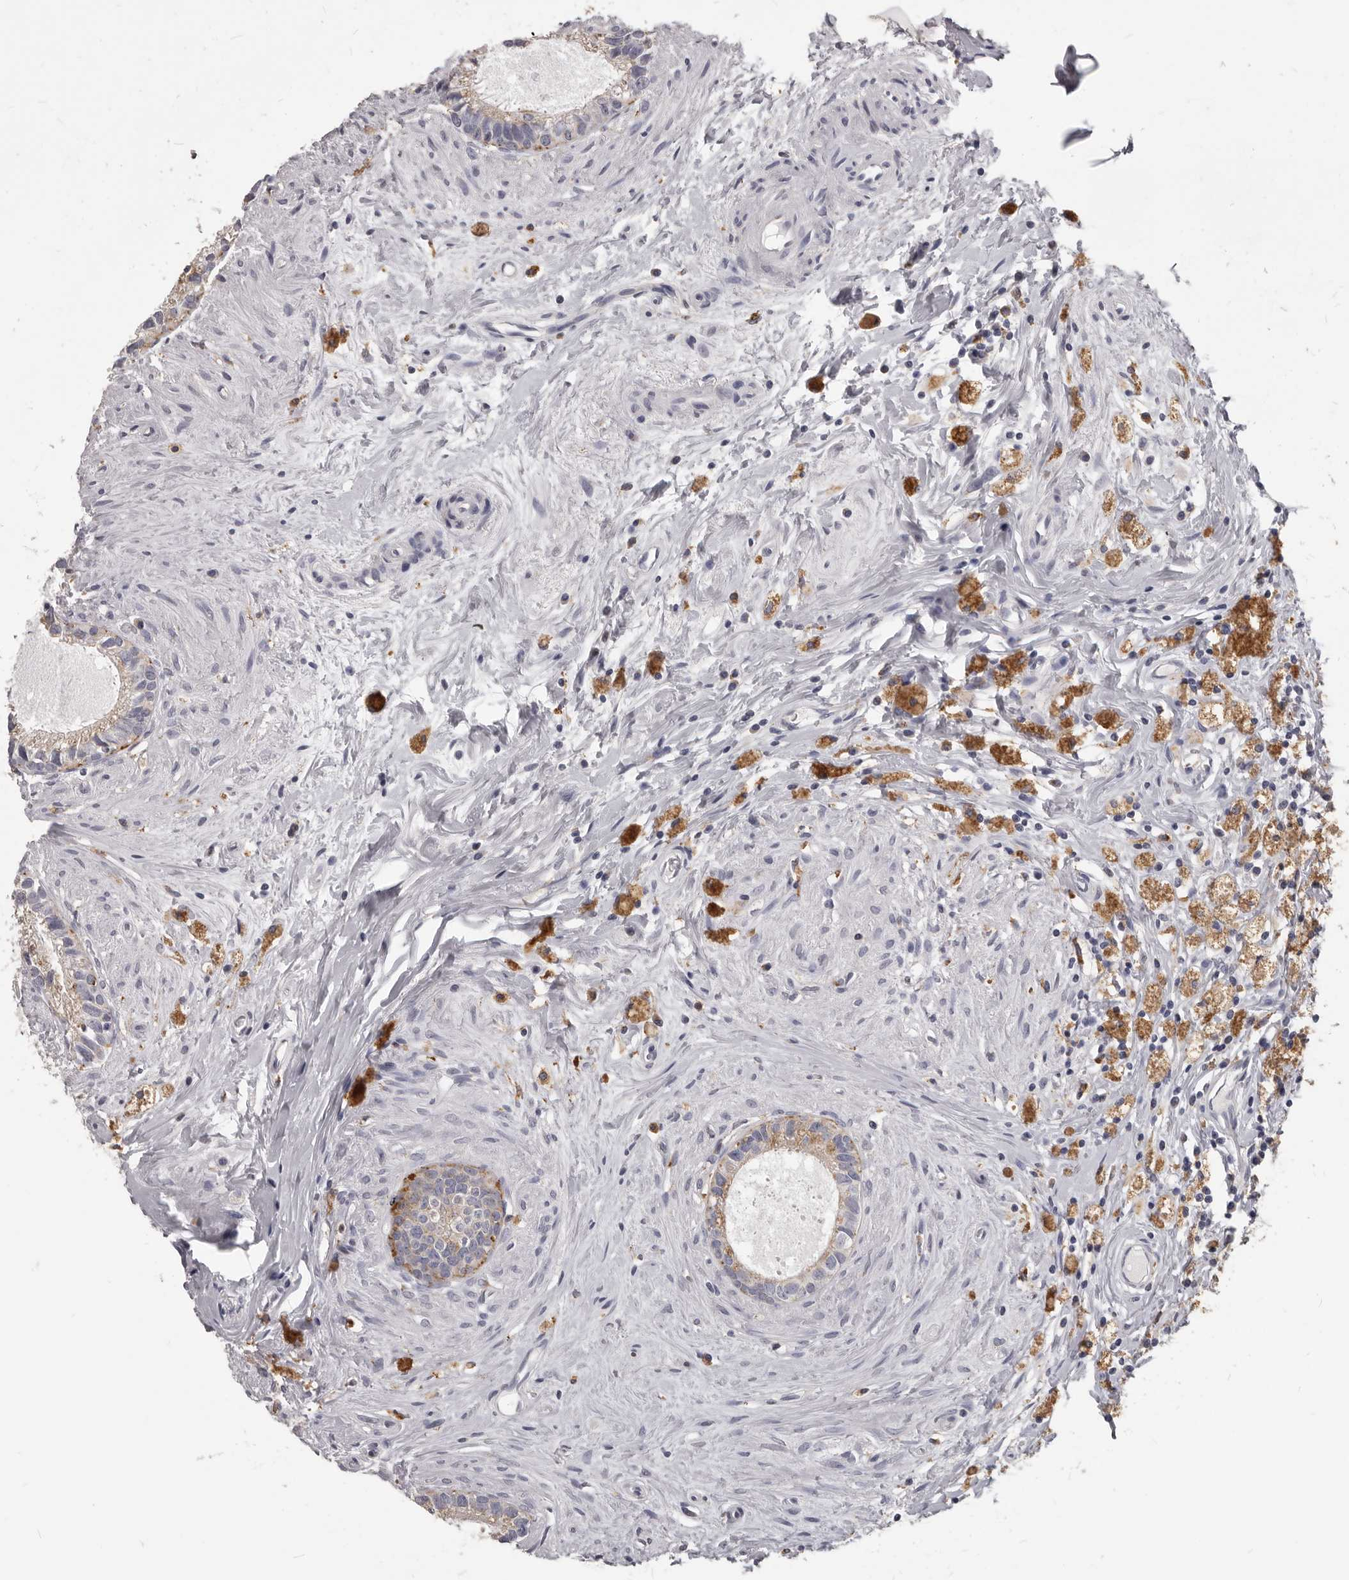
{"staining": {"intensity": "moderate", "quantity": "25%-75%", "location": "cytoplasmic/membranous"}, "tissue": "epididymis", "cell_type": "Glandular cells", "image_type": "normal", "snomed": [{"axis": "morphology", "description": "Normal tissue, NOS"}, {"axis": "topography", "description": "Epididymis"}], "caption": "Moderate cytoplasmic/membranous staining for a protein is seen in about 25%-75% of glandular cells of normal epididymis using IHC.", "gene": "PI4K2A", "patient": {"sex": "male", "age": 80}}